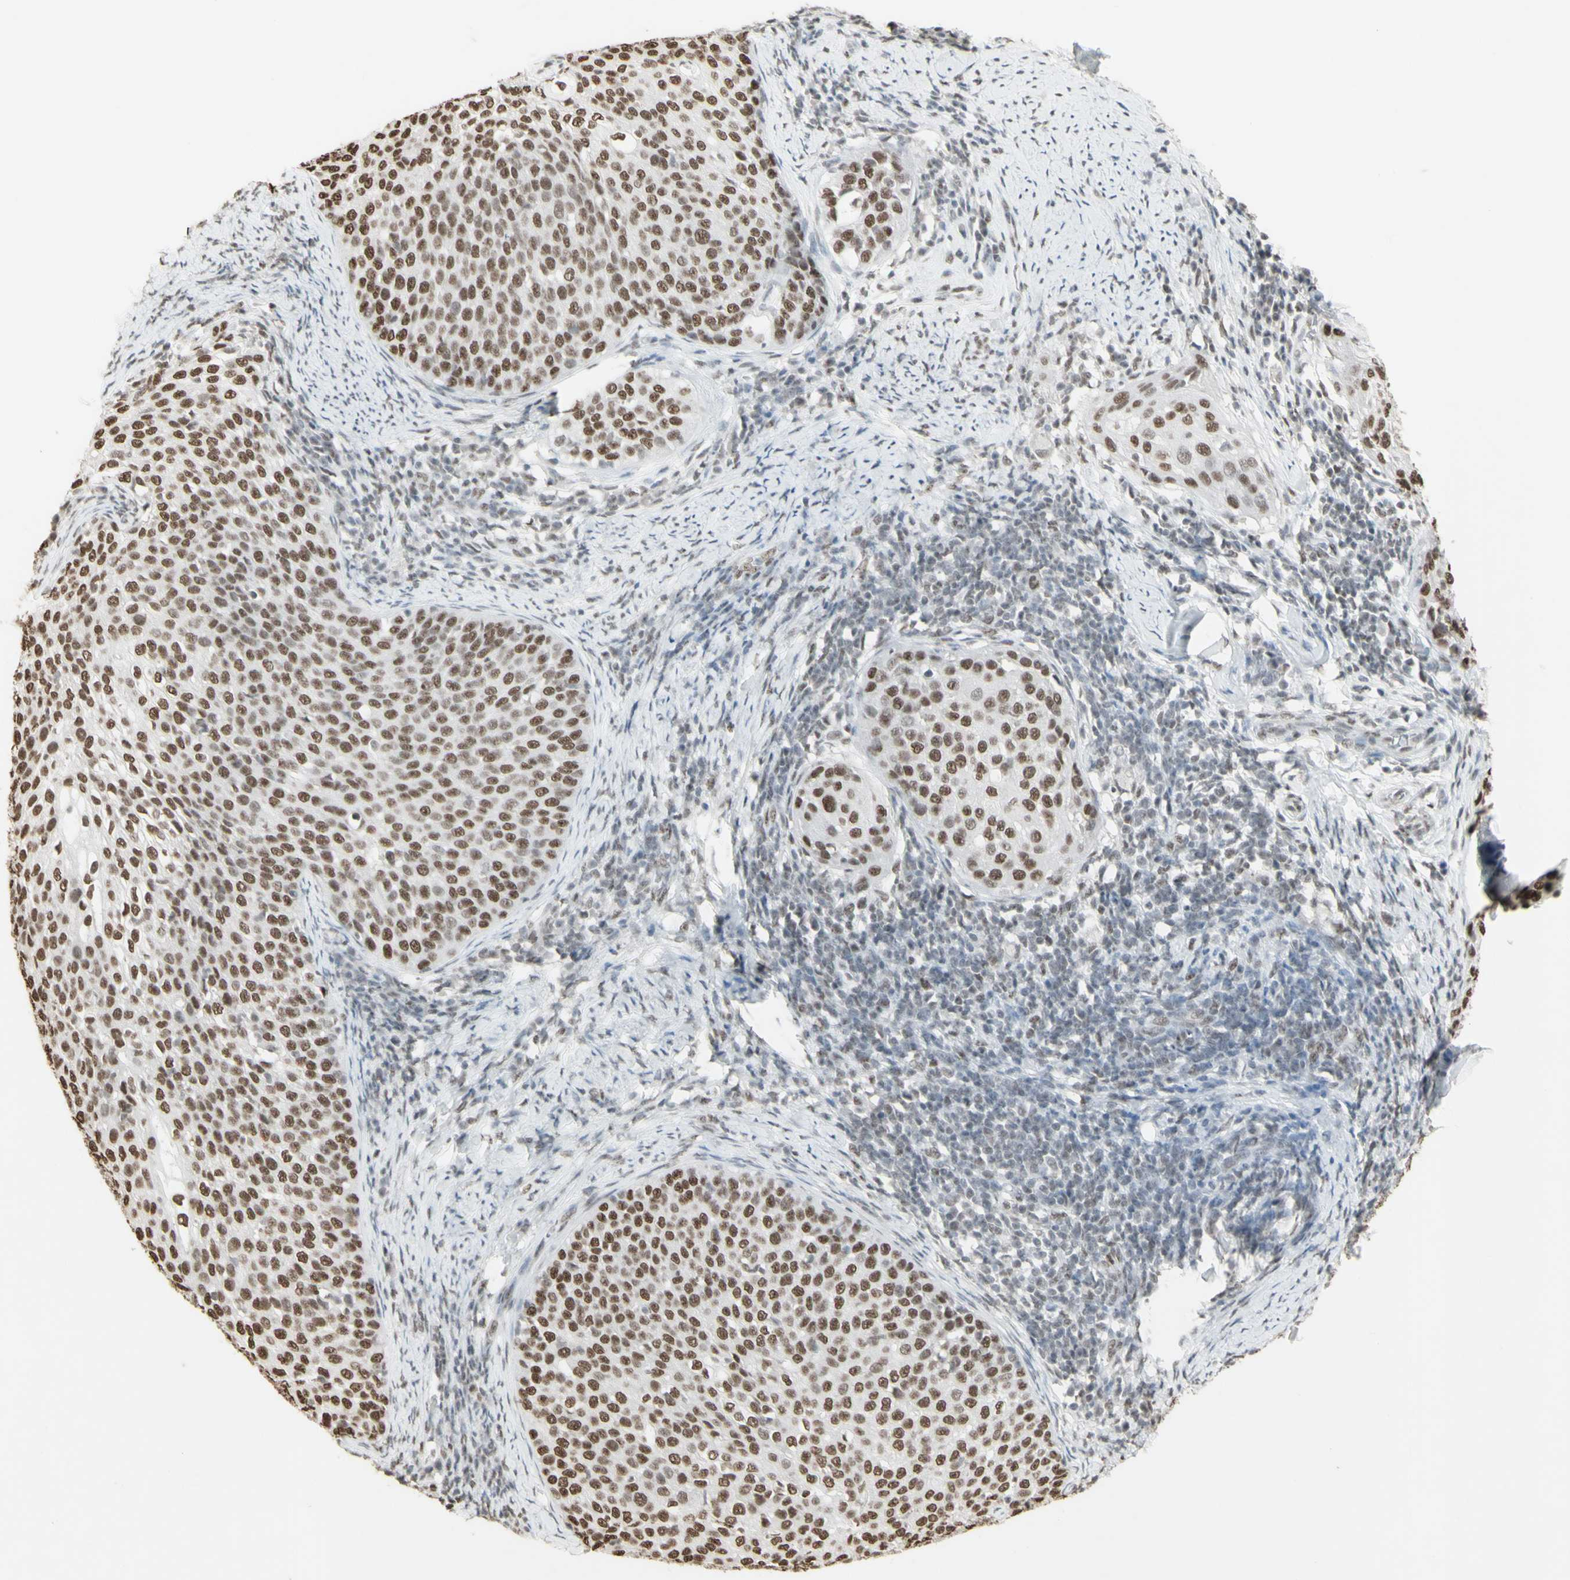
{"staining": {"intensity": "strong", "quantity": ">75%", "location": "nuclear"}, "tissue": "cervical cancer", "cell_type": "Tumor cells", "image_type": "cancer", "snomed": [{"axis": "morphology", "description": "Squamous cell carcinoma, NOS"}, {"axis": "topography", "description": "Cervix"}], "caption": "Human cervical cancer (squamous cell carcinoma) stained with a brown dye reveals strong nuclear positive staining in approximately >75% of tumor cells.", "gene": "TRIM28", "patient": {"sex": "female", "age": 51}}